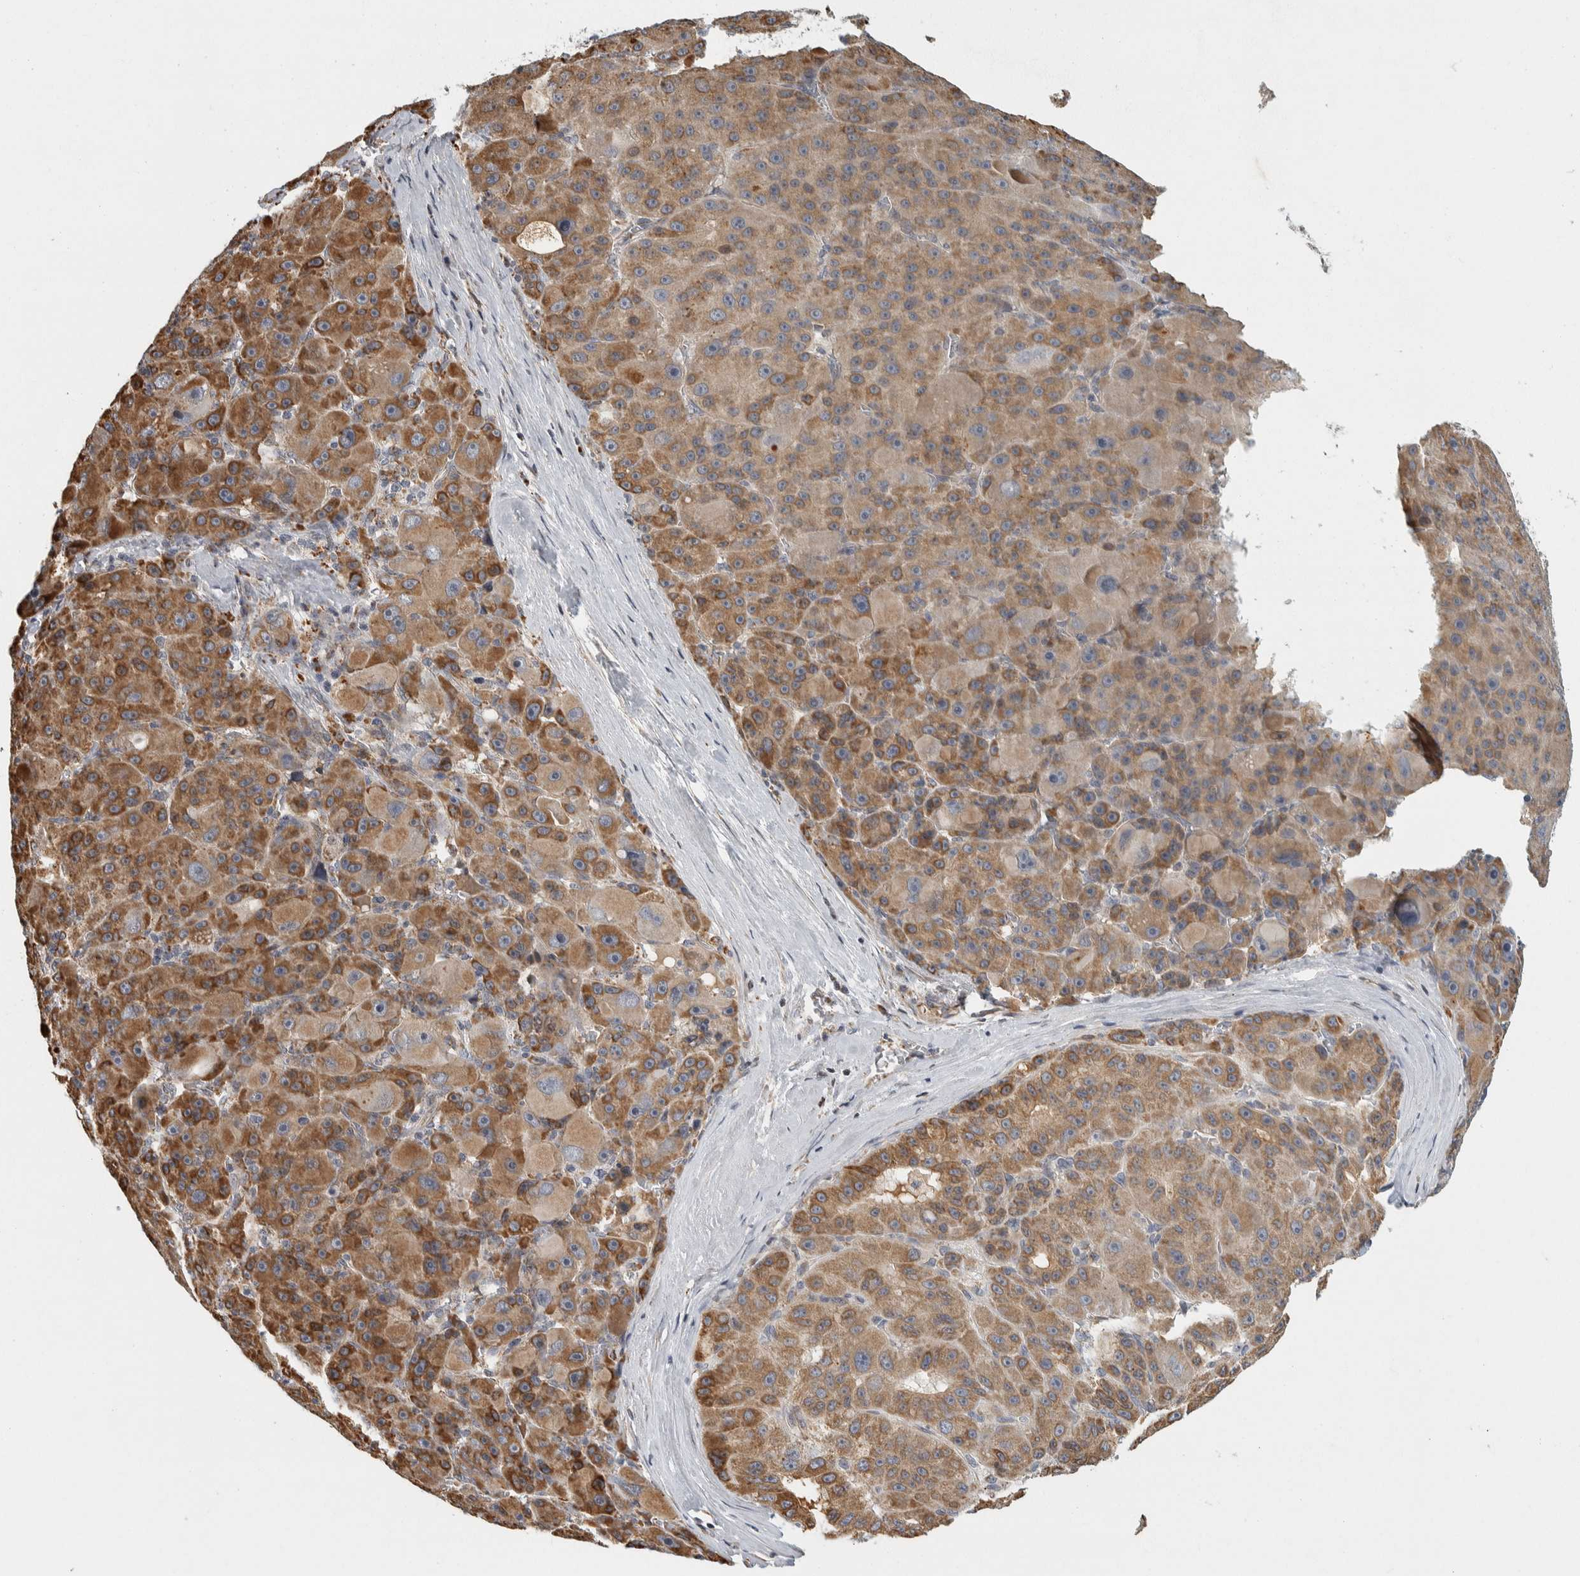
{"staining": {"intensity": "moderate", "quantity": ">75%", "location": "cytoplasmic/membranous"}, "tissue": "liver cancer", "cell_type": "Tumor cells", "image_type": "cancer", "snomed": [{"axis": "morphology", "description": "Carcinoma, Hepatocellular, NOS"}, {"axis": "topography", "description": "Liver"}], "caption": "High-magnification brightfield microscopy of hepatocellular carcinoma (liver) stained with DAB (3,3'-diaminobenzidine) (brown) and counterstained with hematoxylin (blue). tumor cells exhibit moderate cytoplasmic/membranous positivity is appreciated in approximately>75% of cells.", "gene": "AFP", "patient": {"sex": "male", "age": 76}}